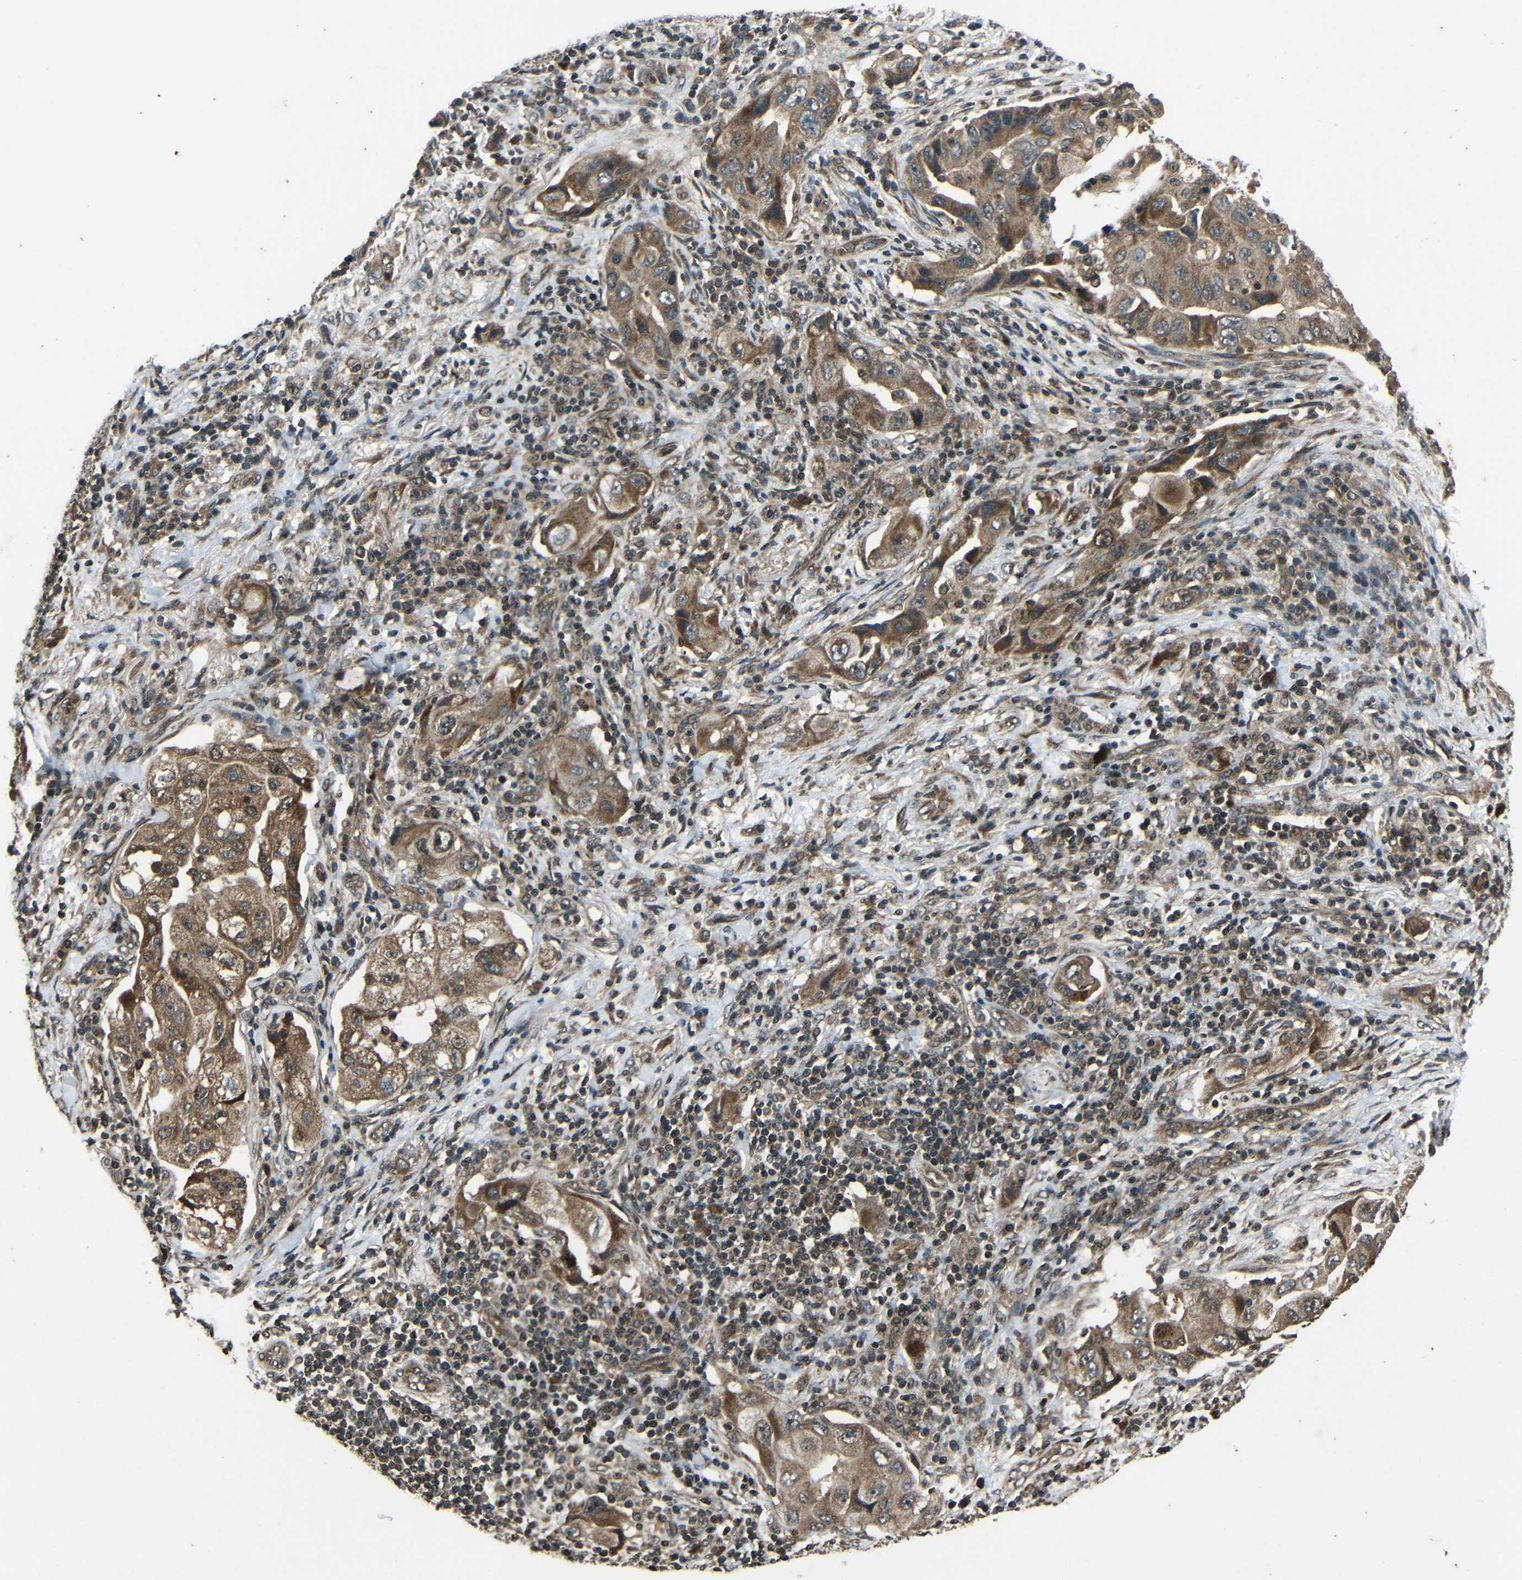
{"staining": {"intensity": "moderate", "quantity": ">75%", "location": "cytoplasmic/membranous"}, "tissue": "lung cancer", "cell_type": "Tumor cells", "image_type": "cancer", "snomed": [{"axis": "morphology", "description": "Adenocarcinoma, NOS"}, {"axis": "topography", "description": "Lung"}], "caption": "IHC photomicrograph of neoplastic tissue: lung adenocarcinoma stained using immunohistochemistry (IHC) exhibits medium levels of moderate protein expression localized specifically in the cytoplasmic/membranous of tumor cells, appearing as a cytoplasmic/membranous brown color.", "gene": "PLK2", "patient": {"sex": "female", "age": 65}}